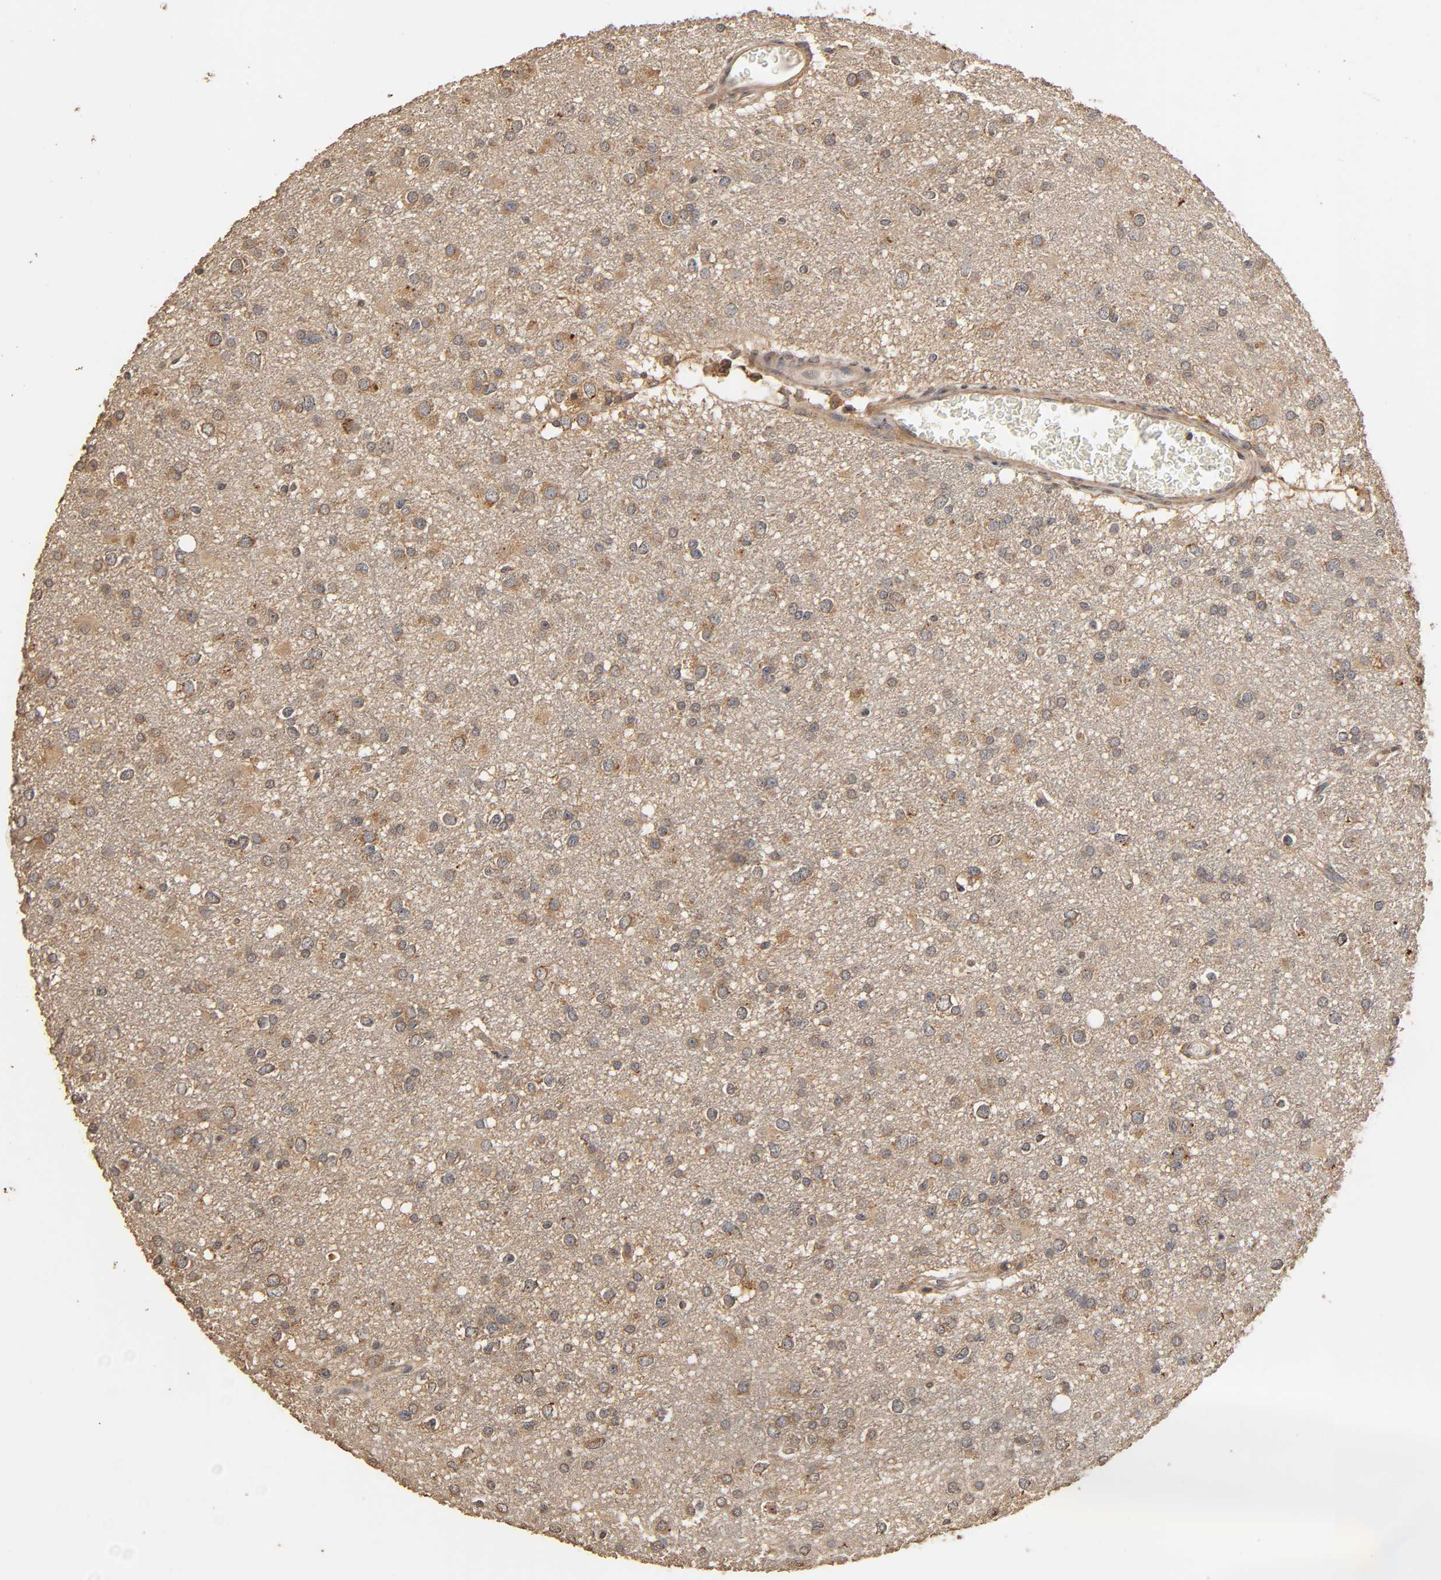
{"staining": {"intensity": "moderate", "quantity": ">75%", "location": "cytoplasmic/membranous"}, "tissue": "glioma", "cell_type": "Tumor cells", "image_type": "cancer", "snomed": [{"axis": "morphology", "description": "Glioma, malignant, Low grade"}, {"axis": "topography", "description": "Brain"}], "caption": "DAB immunohistochemical staining of human glioma demonstrates moderate cytoplasmic/membranous protein expression in approximately >75% of tumor cells.", "gene": "ARHGEF7", "patient": {"sex": "male", "age": 42}}